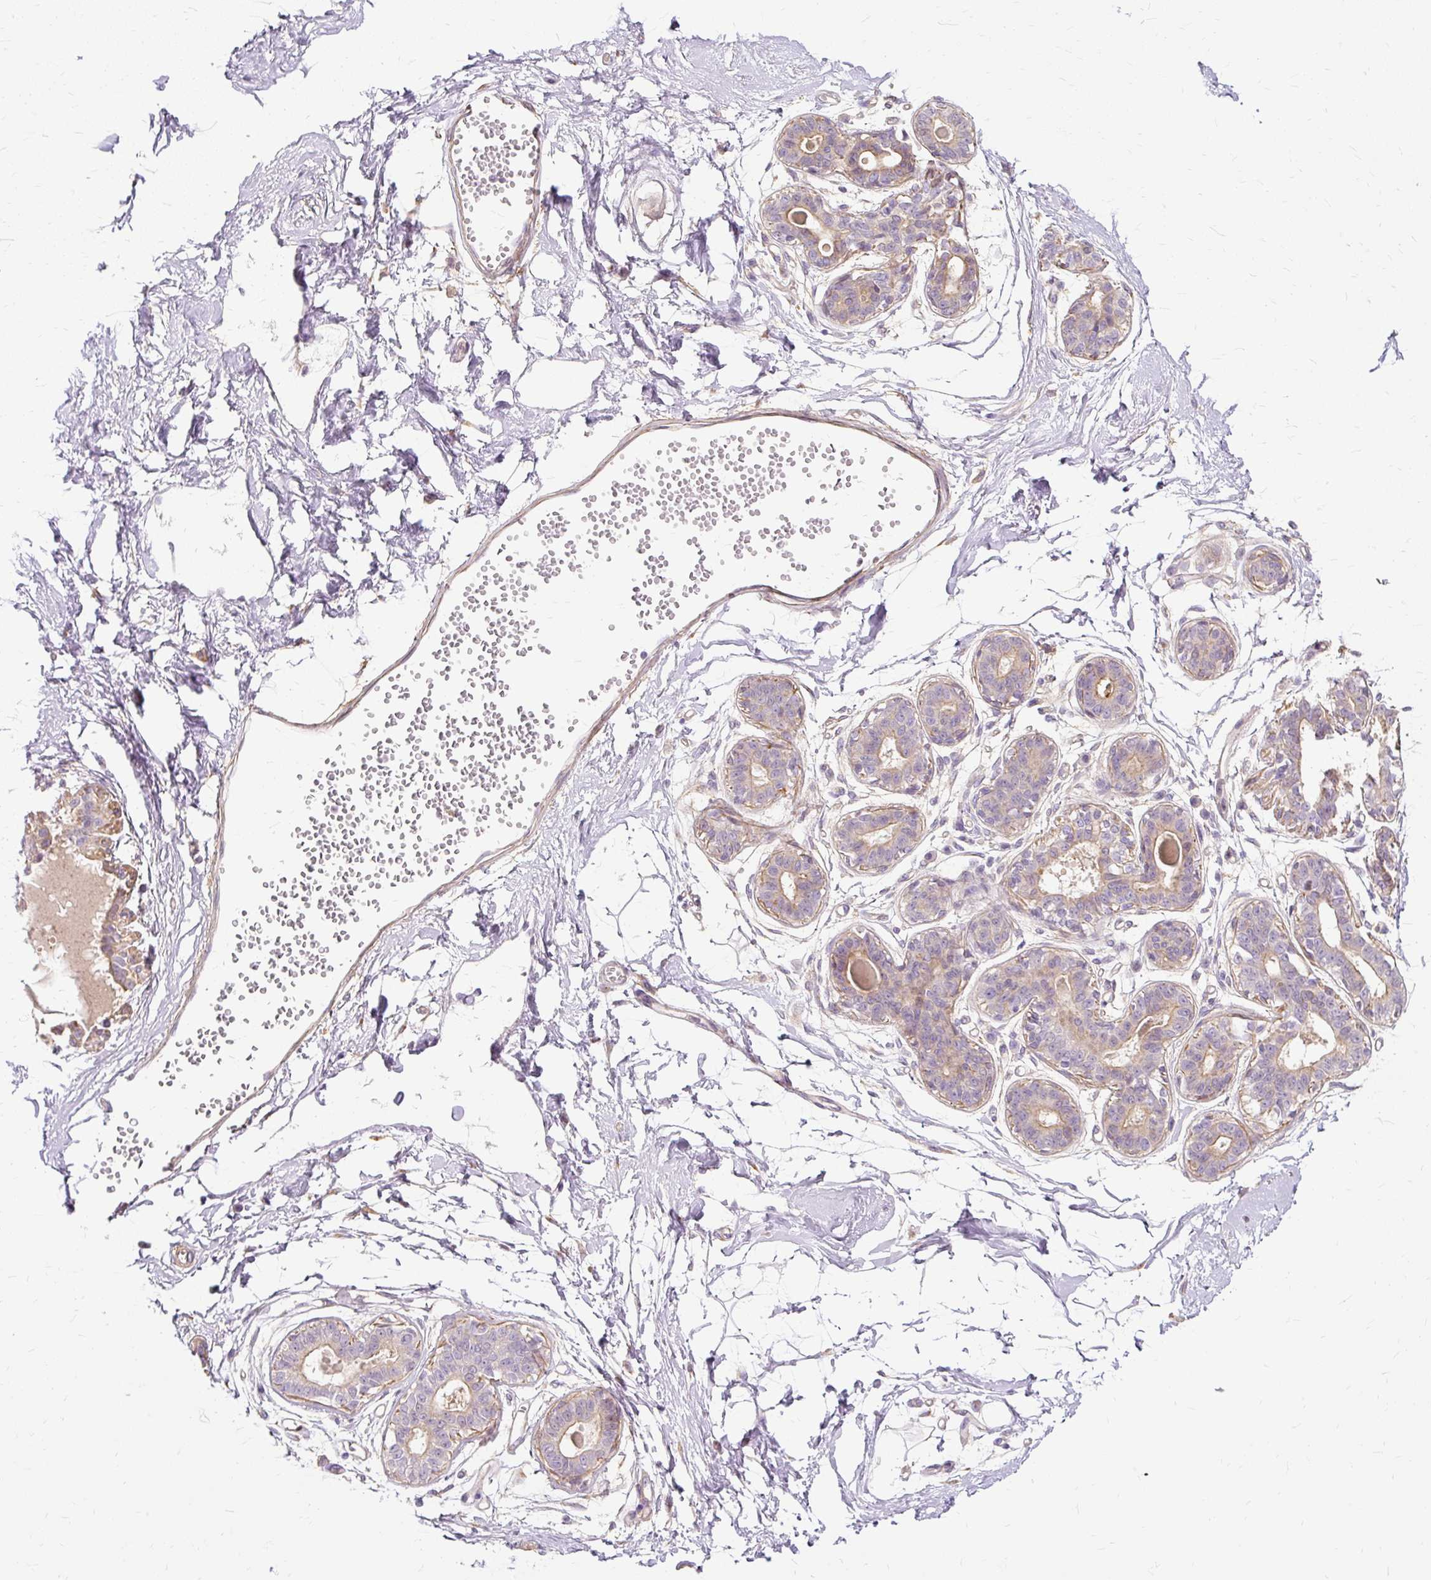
{"staining": {"intensity": "negative", "quantity": "none", "location": "none"}, "tissue": "breast", "cell_type": "Adipocytes", "image_type": "normal", "snomed": [{"axis": "morphology", "description": "Normal tissue, NOS"}, {"axis": "topography", "description": "Breast"}], "caption": "An immunohistochemistry (IHC) image of unremarkable breast is shown. There is no staining in adipocytes of breast.", "gene": "TSPAN8", "patient": {"sex": "female", "age": 45}}